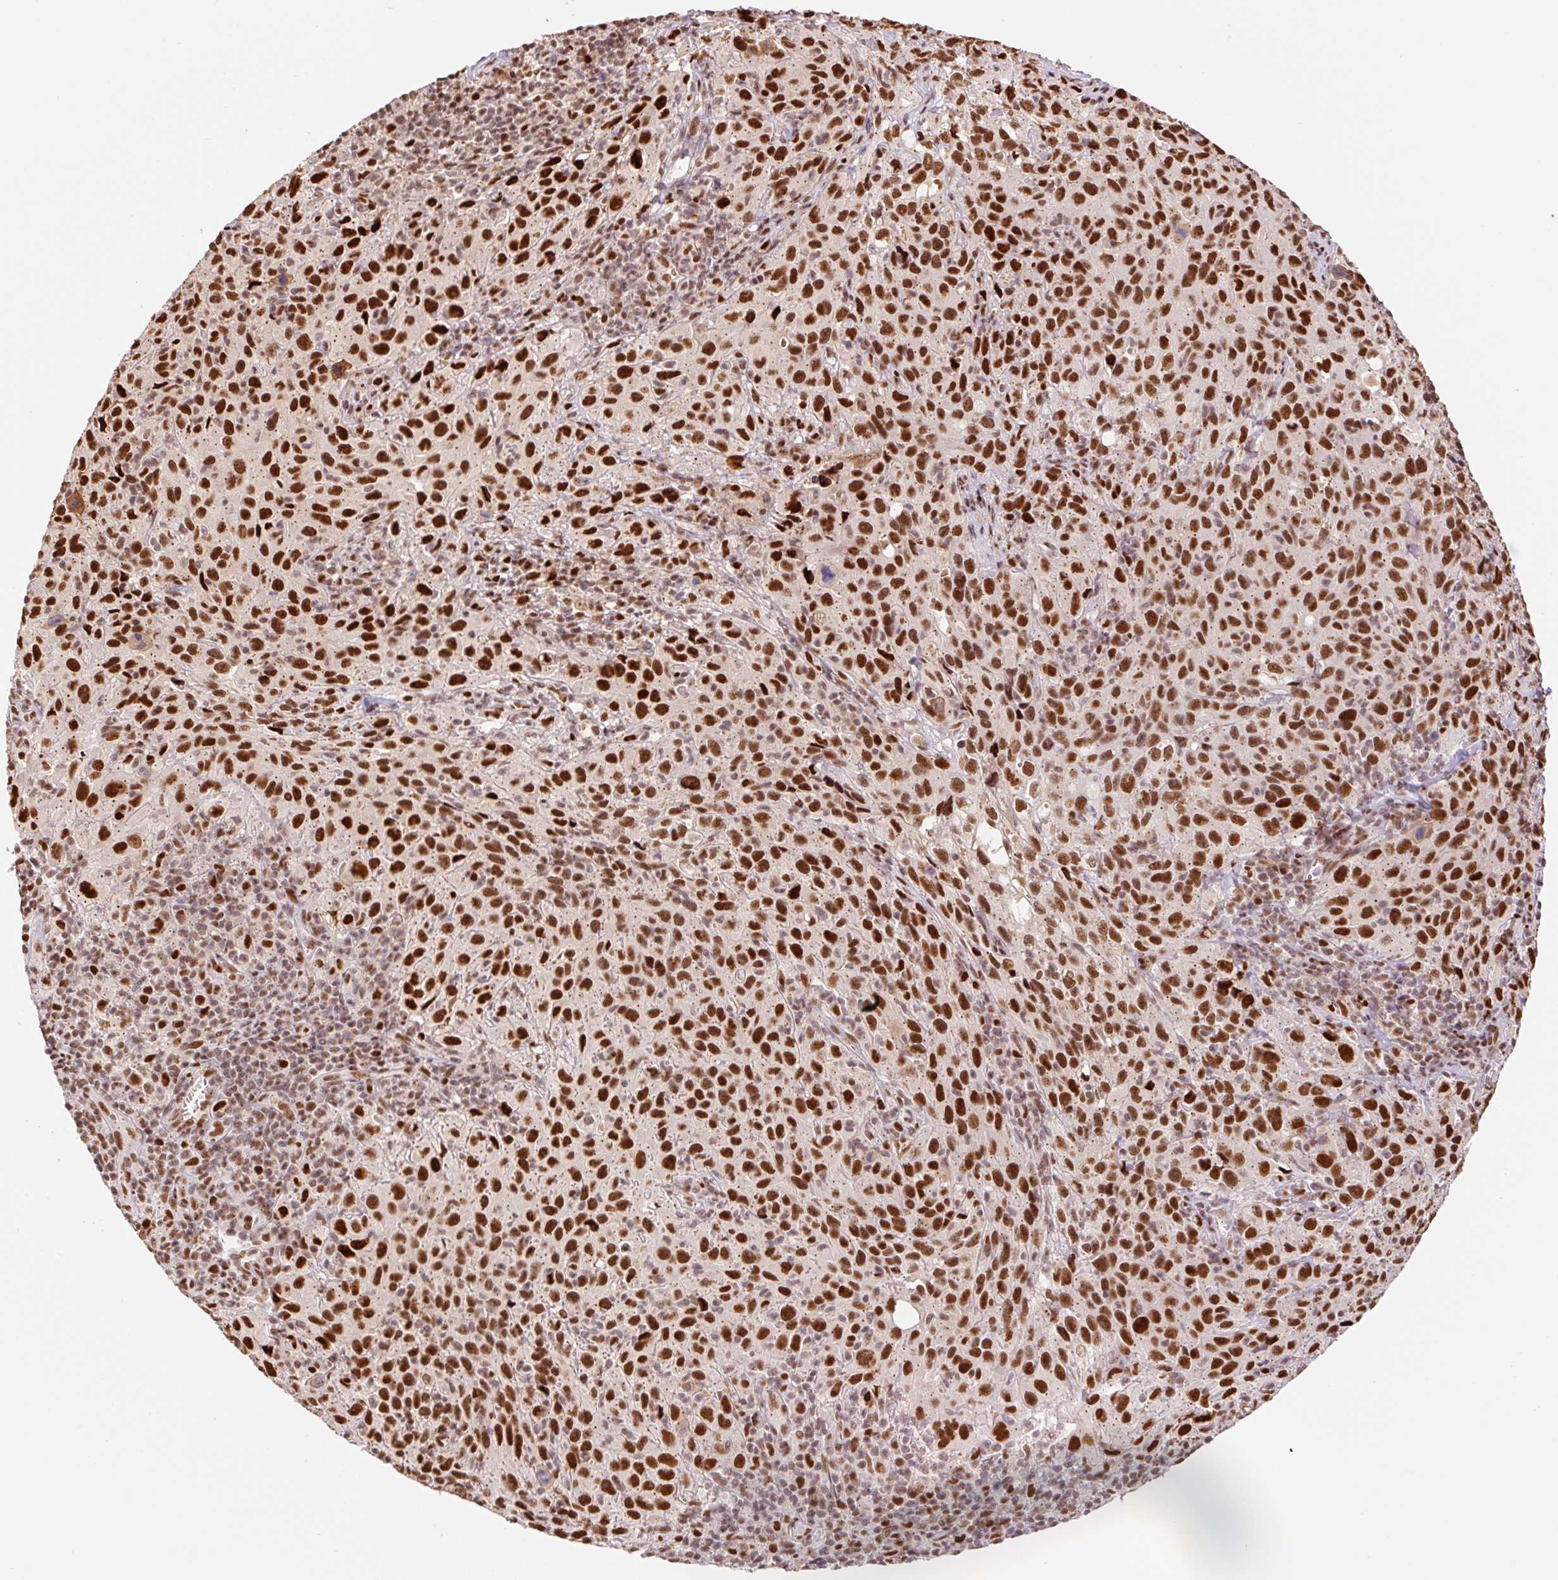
{"staining": {"intensity": "strong", "quantity": ">75%", "location": "nuclear"}, "tissue": "cervical cancer", "cell_type": "Tumor cells", "image_type": "cancer", "snomed": [{"axis": "morphology", "description": "Squamous cell carcinoma, NOS"}, {"axis": "topography", "description": "Cervix"}], "caption": "Cervical squamous cell carcinoma tissue shows strong nuclear positivity in approximately >75% of tumor cells Nuclei are stained in blue.", "gene": "GPR139", "patient": {"sex": "female", "age": 51}}